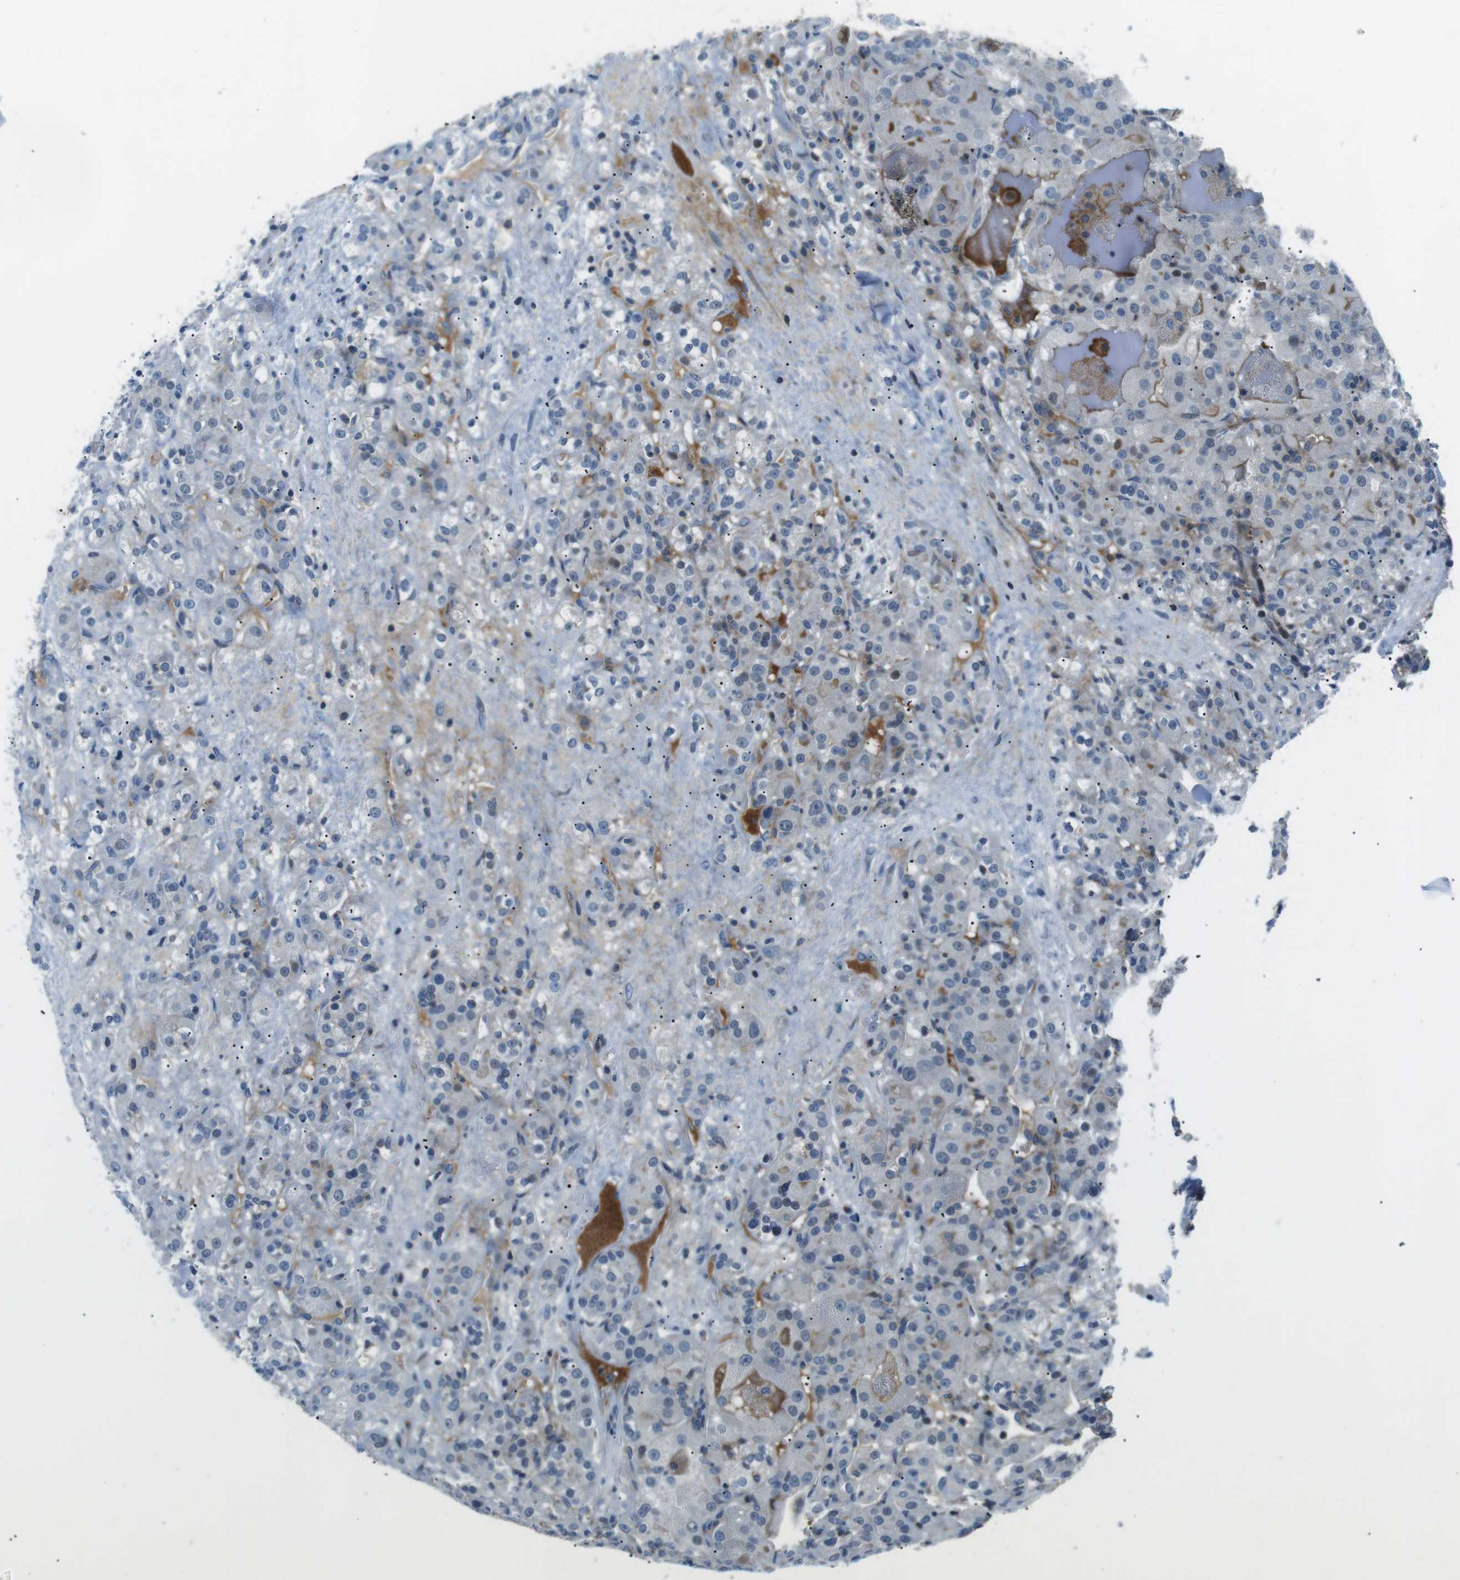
{"staining": {"intensity": "negative", "quantity": "none", "location": "none"}, "tissue": "renal cancer", "cell_type": "Tumor cells", "image_type": "cancer", "snomed": [{"axis": "morphology", "description": "Normal tissue, NOS"}, {"axis": "morphology", "description": "Adenocarcinoma, NOS"}, {"axis": "topography", "description": "Kidney"}], "caption": "Tumor cells show no significant protein expression in adenocarcinoma (renal).", "gene": "ARVCF", "patient": {"sex": "male", "age": 61}}